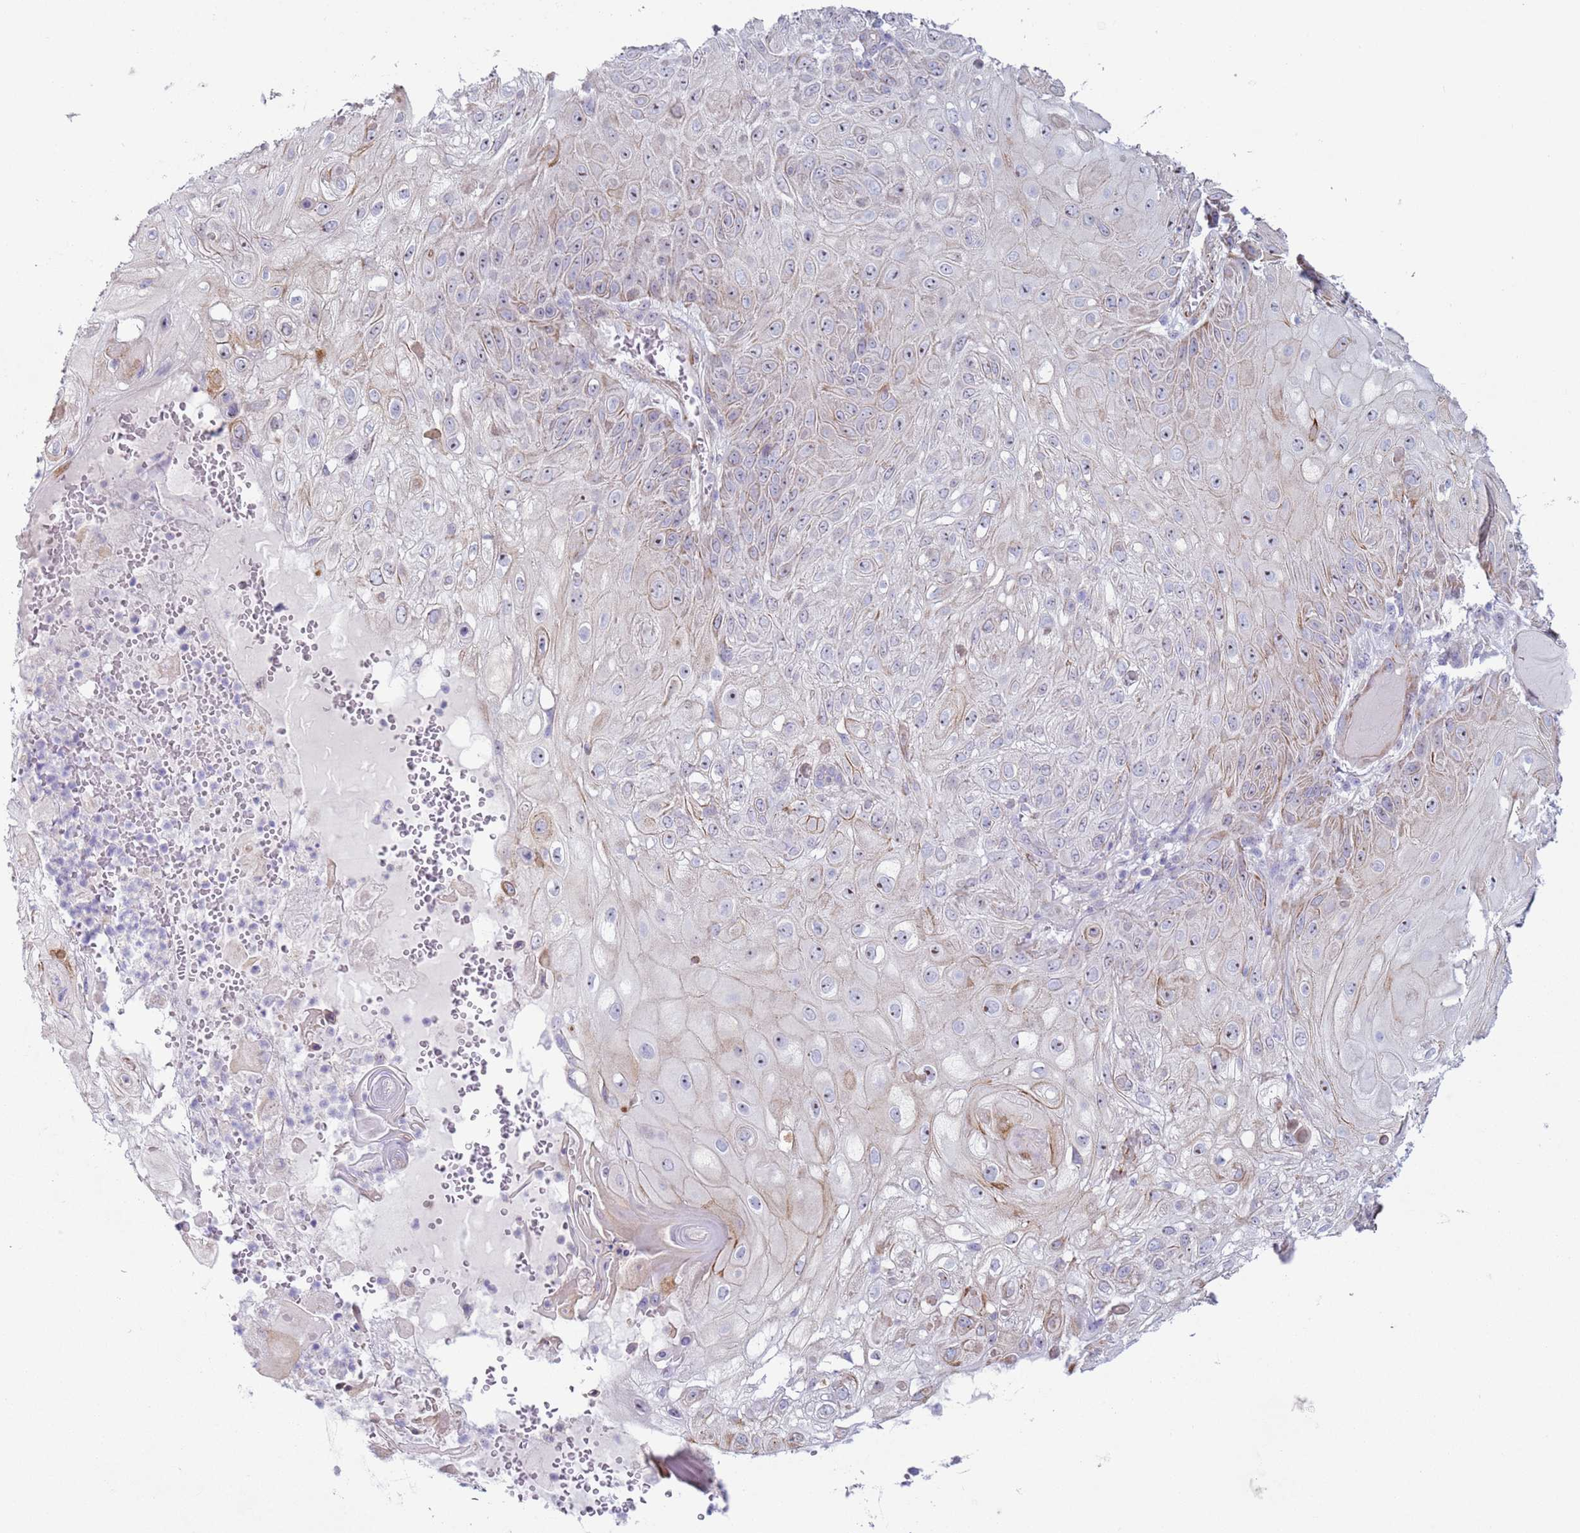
{"staining": {"intensity": "moderate", "quantity": "<25%", "location": "cytoplasmic/membranous"}, "tissue": "skin cancer", "cell_type": "Tumor cells", "image_type": "cancer", "snomed": [{"axis": "morphology", "description": "Normal tissue, NOS"}, {"axis": "morphology", "description": "Squamous cell carcinoma, NOS"}, {"axis": "topography", "description": "Skin"}, {"axis": "topography", "description": "Cartilage tissue"}], "caption": "A high-resolution image shows IHC staining of skin cancer (squamous cell carcinoma), which demonstrates moderate cytoplasmic/membranous positivity in about <25% of tumor cells.", "gene": "HEATR1", "patient": {"sex": "female", "age": 79}}